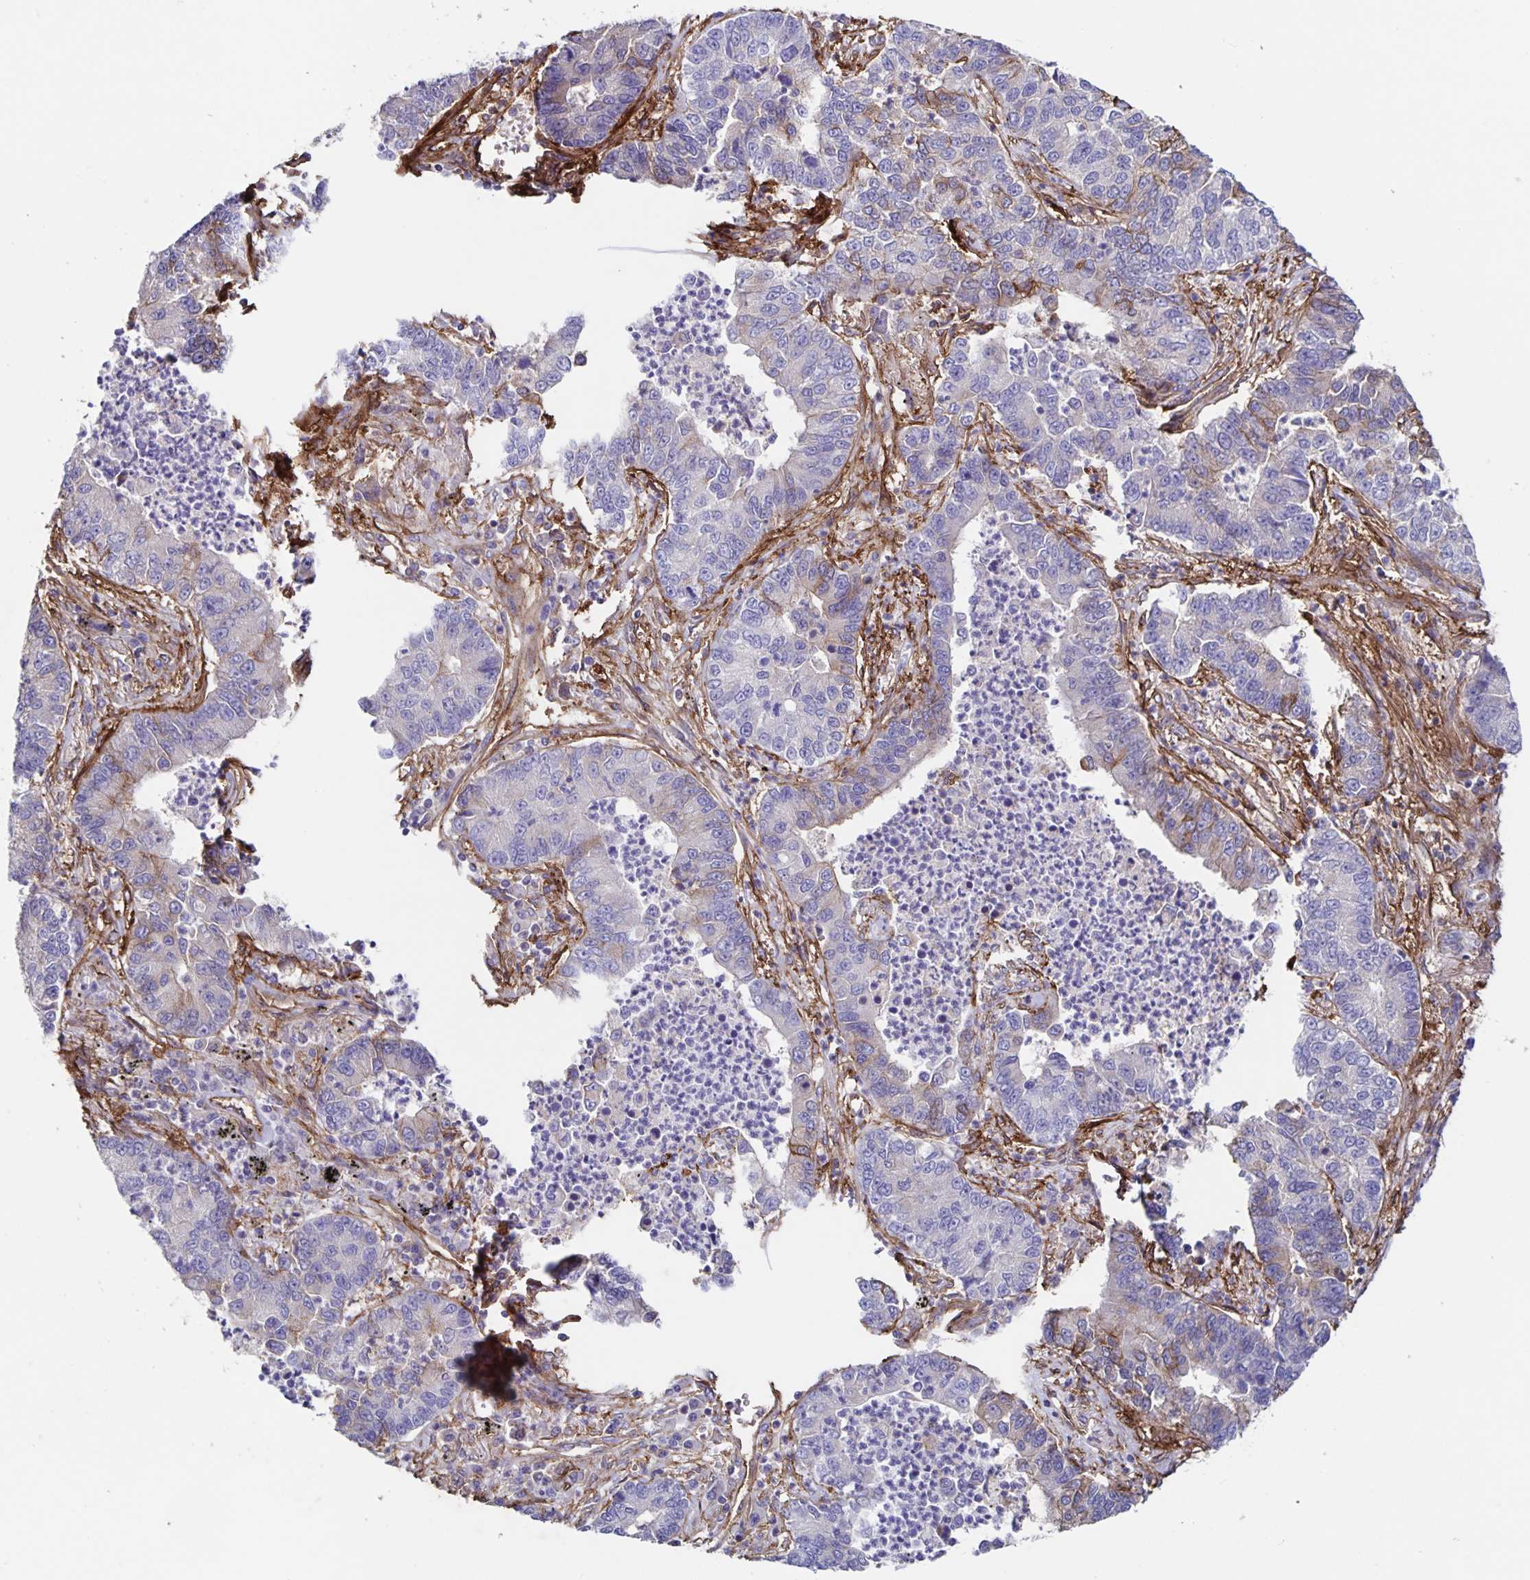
{"staining": {"intensity": "negative", "quantity": "none", "location": "none"}, "tissue": "lung cancer", "cell_type": "Tumor cells", "image_type": "cancer", "snomed": [{"axis": "morphology", "description": "Adenocarcinoma, NOS"}, {"axis": "topography", "description": "Lung"}], "caption": "DAB (3,3'-diaminobenzidine) immunohistochemical staining of lung cancer (adenocarcinoma) shows no significant expression in tumor cells.", "gene": "ITGA2", "patient": {"sex": "female", "age": 57}}